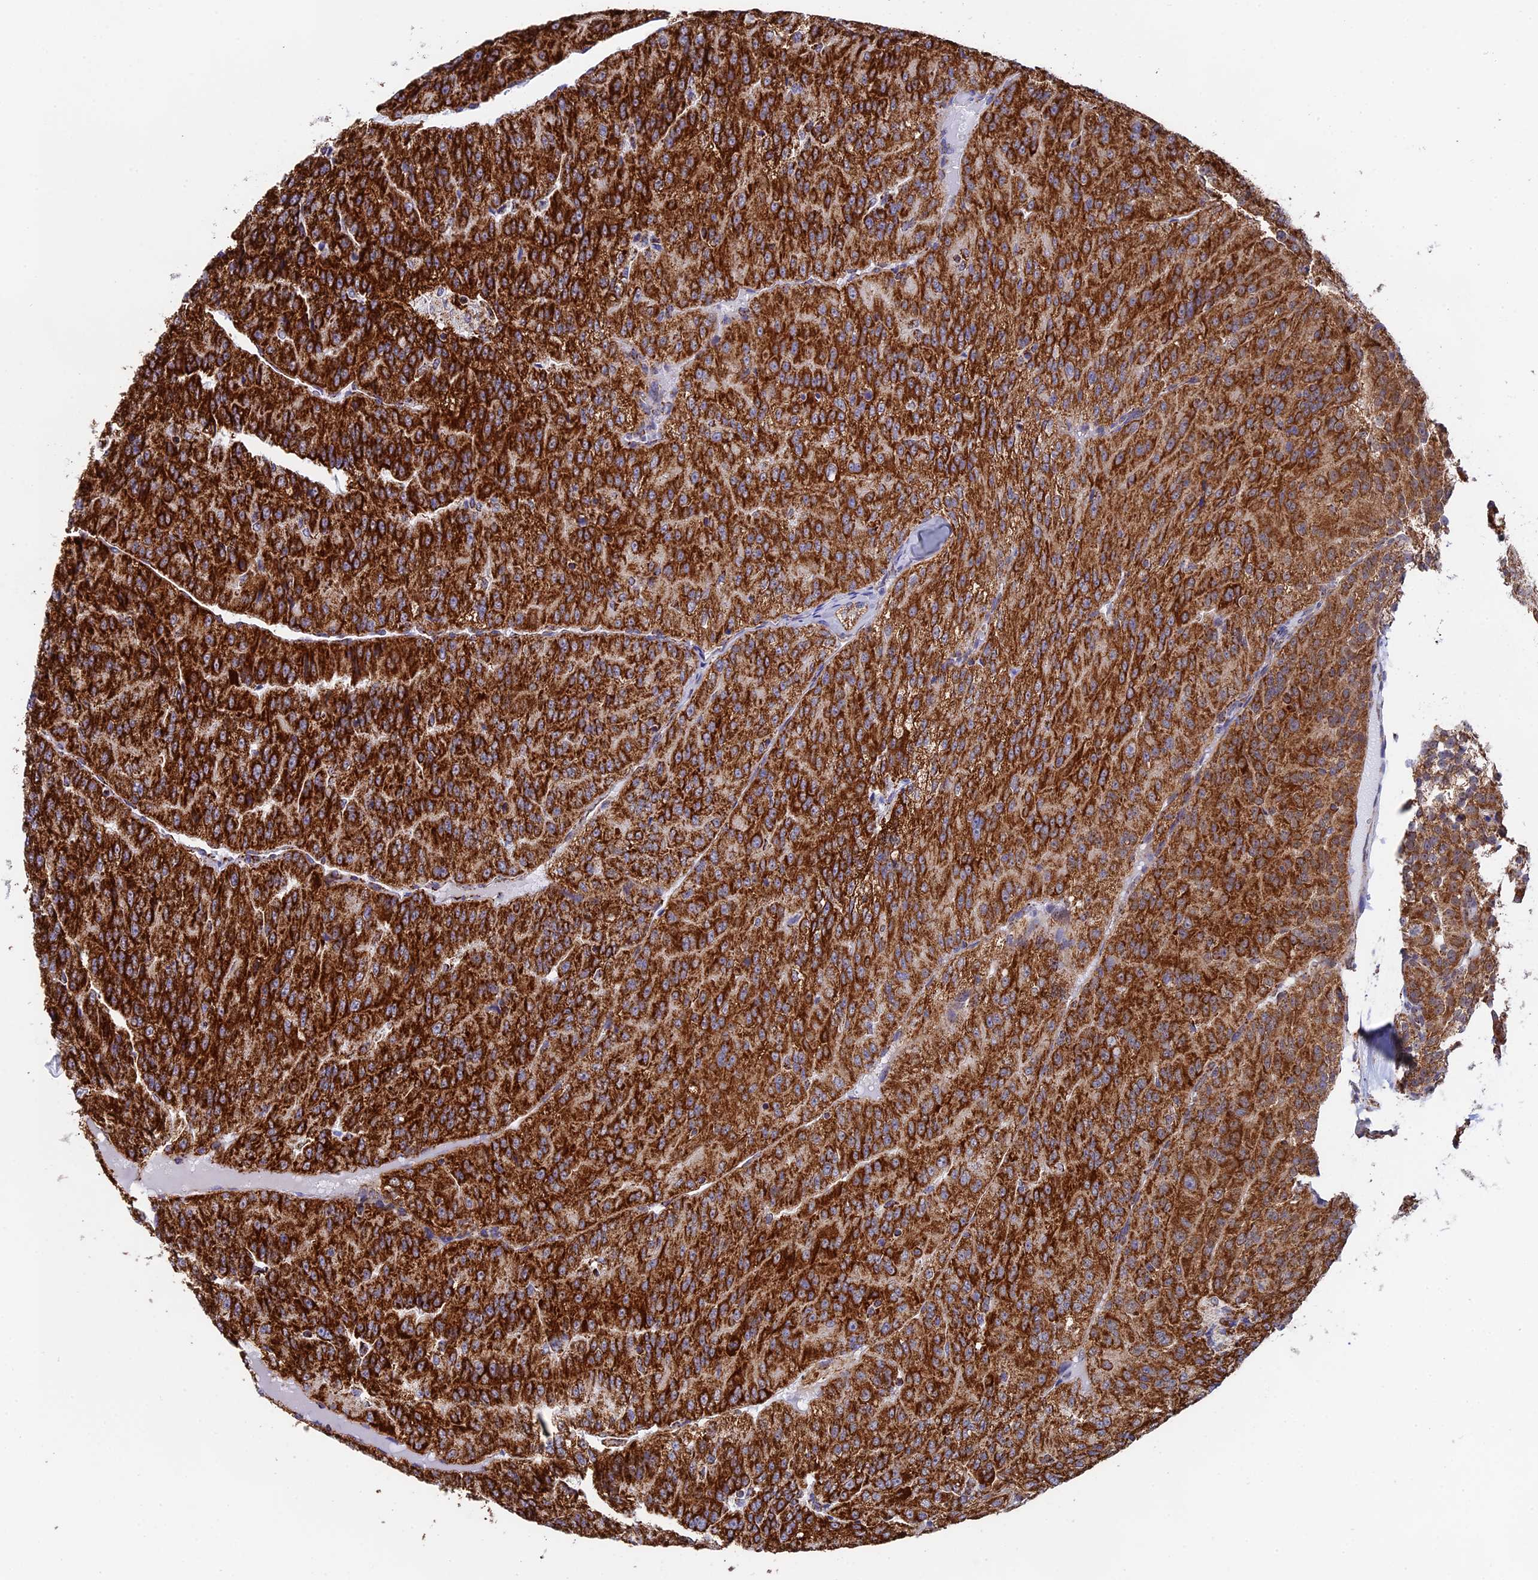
{"staining": {"intensity": "strong", "quantity": ">75%", "location": "cytoplasmic/membranous"}, "tissue": "renal cancer", "cell_type": "Tumor cells", "image_type": "cancer", "snomed": [{"axis": "morphology", "description": "Adenocarcinoma, NOS"}, {"axis": "topography", "description": "Kidney"}], "caption": "Immunohistochemical staining of human adenocarcinoma (renal) shows high levels of strong cytoplasmic/membranous staining in approximately >75% of tumor cells.", "gene": "CDC16", "patient": {"sex": "female", "age": 63}}